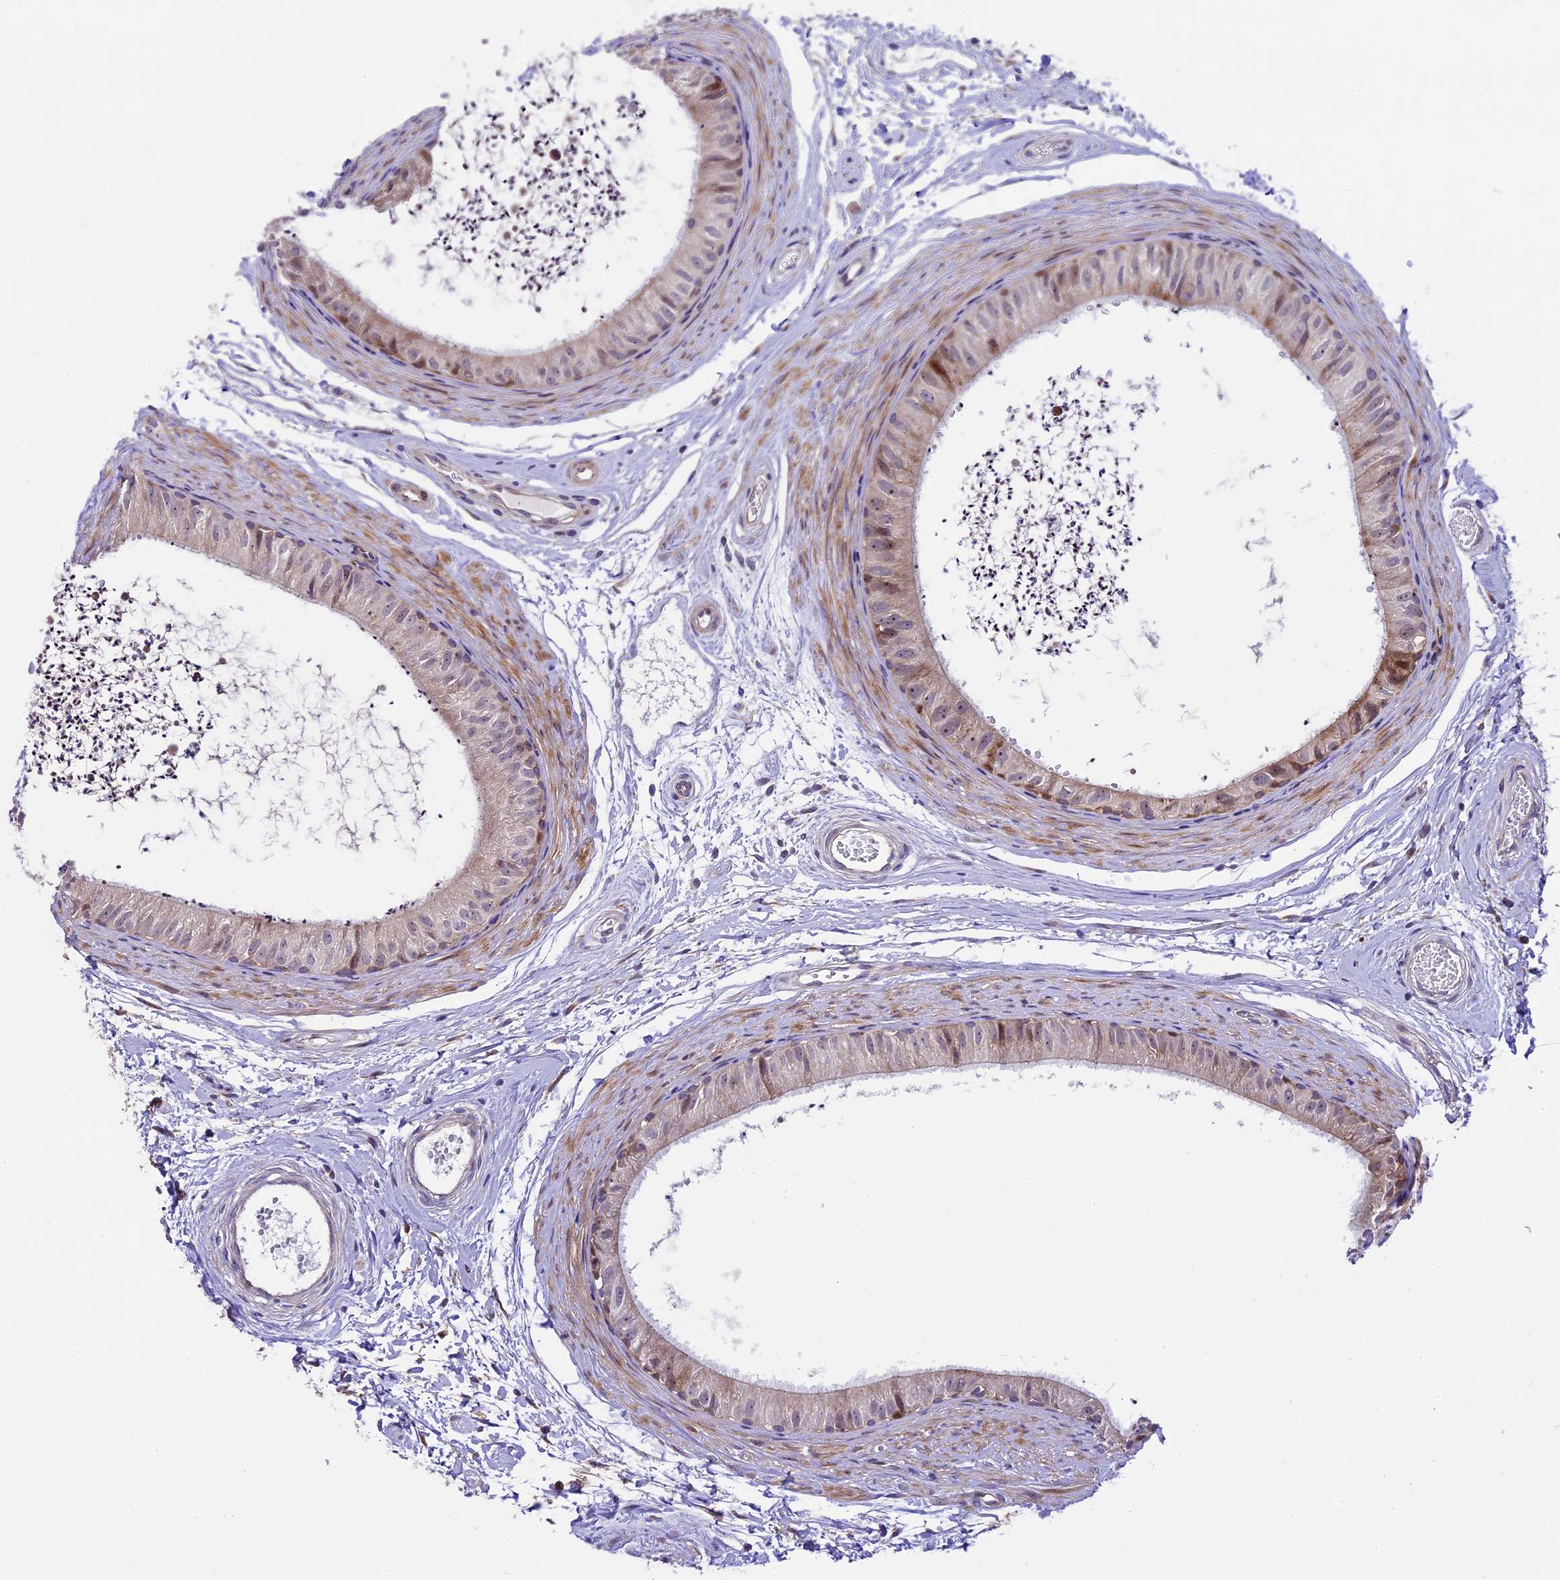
{"staining": {"intensity": "weak", "quantity": "<25%", "location": "cytoplasmic/membranous"}, "tissue": "epididymis", "cell_type": "Glandular cells", "image_type": "normal", "snomed": [{"axis": "morphology", "description": "Normal tissue, NOS"}, {"axis": "topography", "description": "Epididymis"}], "caption": "Immunohistochemistry (IHC) histopathology image of benign epididymis: human epididymis stained with DAB shows no significant protein positivity in glandular cells. (Stains: DAB (3,3'-diaminobenzidine) IHC with hematoxylin counter stain, Microscopy: brightfield microscopy at high magnification).", "gene": "SPIRE1", "patient": {"sex": "male", "age": 56}}